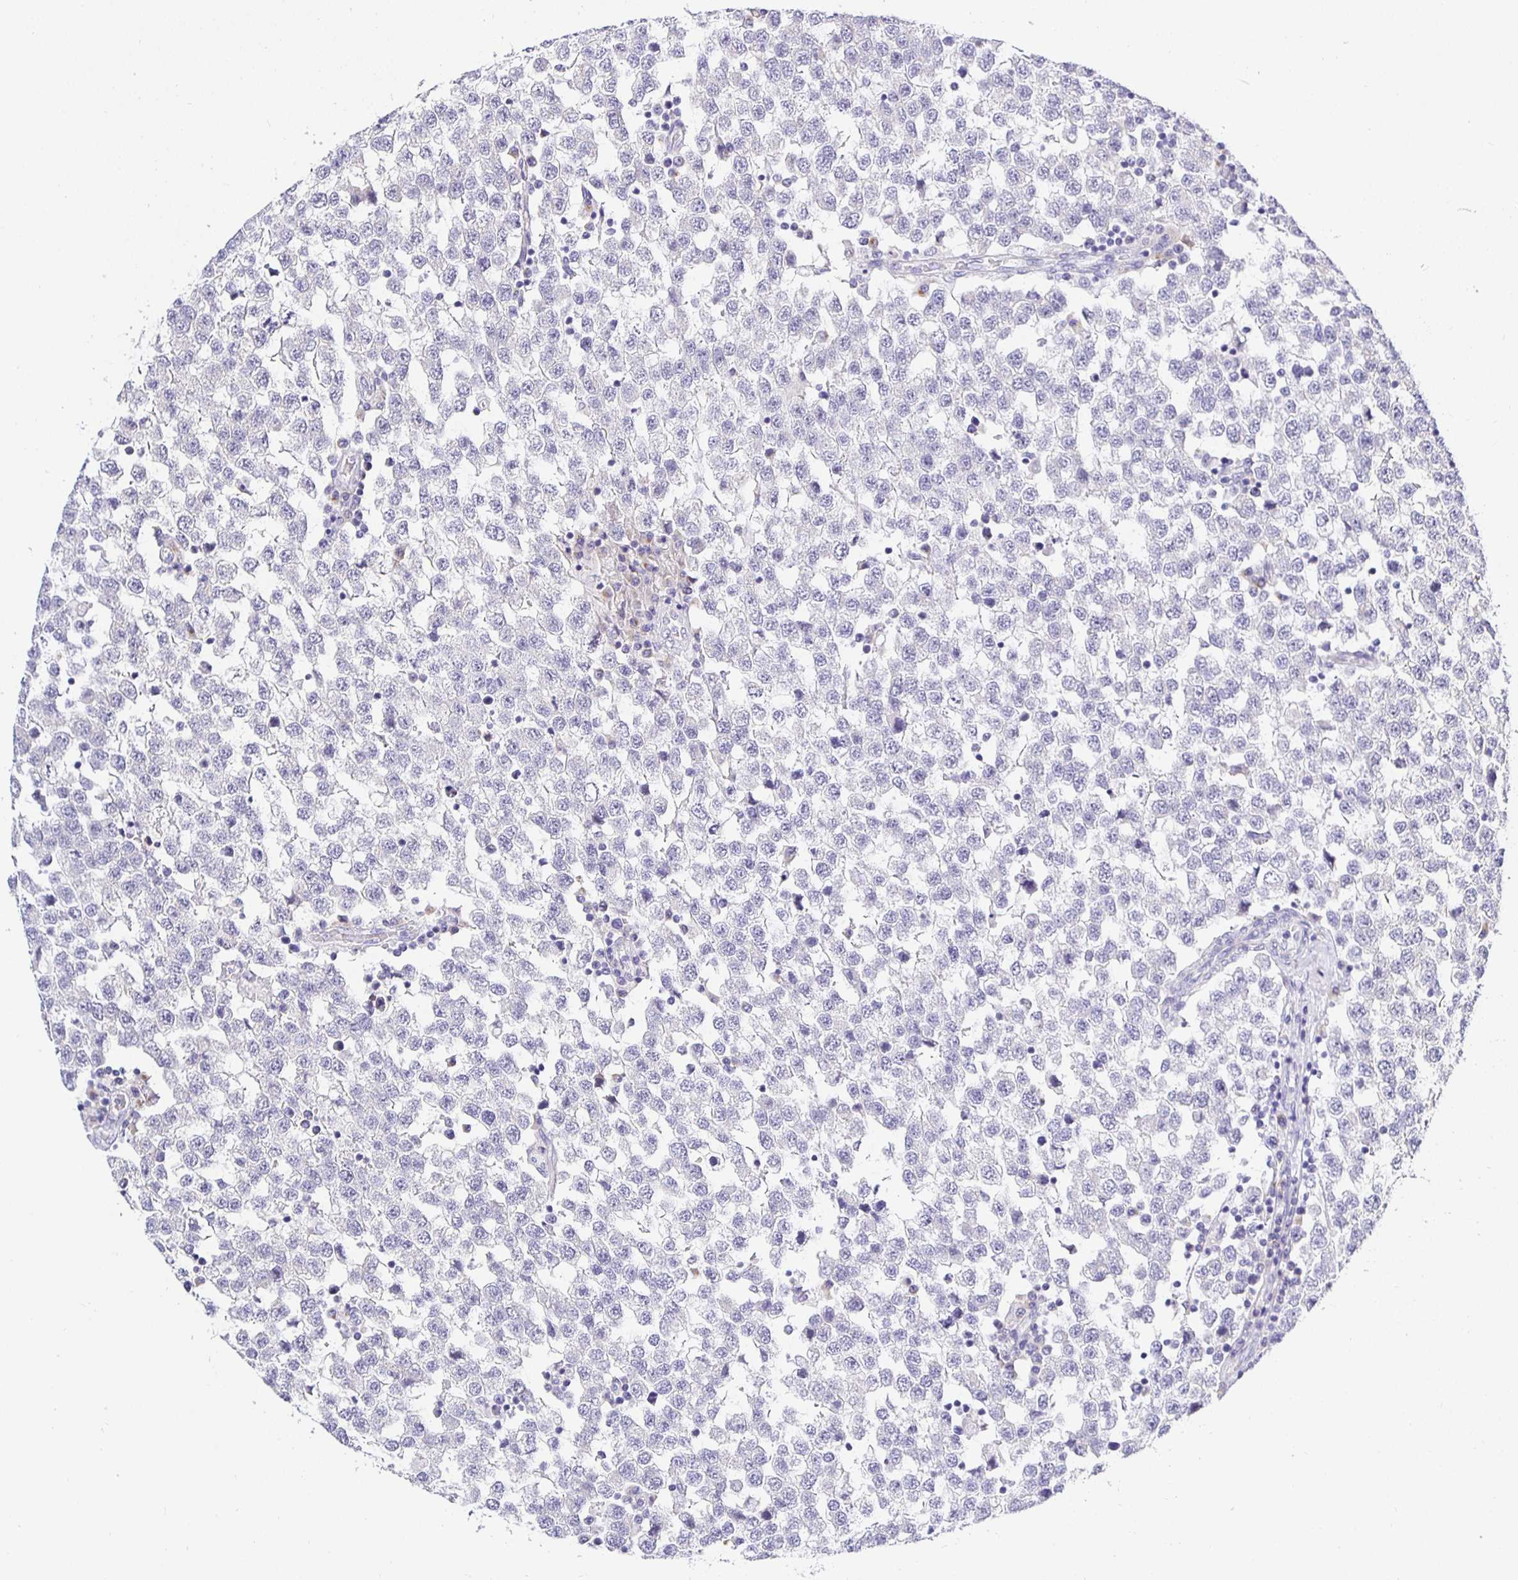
{"staining": {"intensity": "negative", "quantity": "none", "location": "none"}, "tissue": "testis cancer", "cell_type": "Tumor cells", "image_type": "cancer", "snomed": [{"axis": "morphology", "description": "Seminoma, NOS"}, {"axis": "topography", "description": "Testis"}], "caption": "IHC of seminoma (testis) shows no expression in tumor cells.", "gene": "OPALIN", "patient": {"sex": "male", "age": 34}}